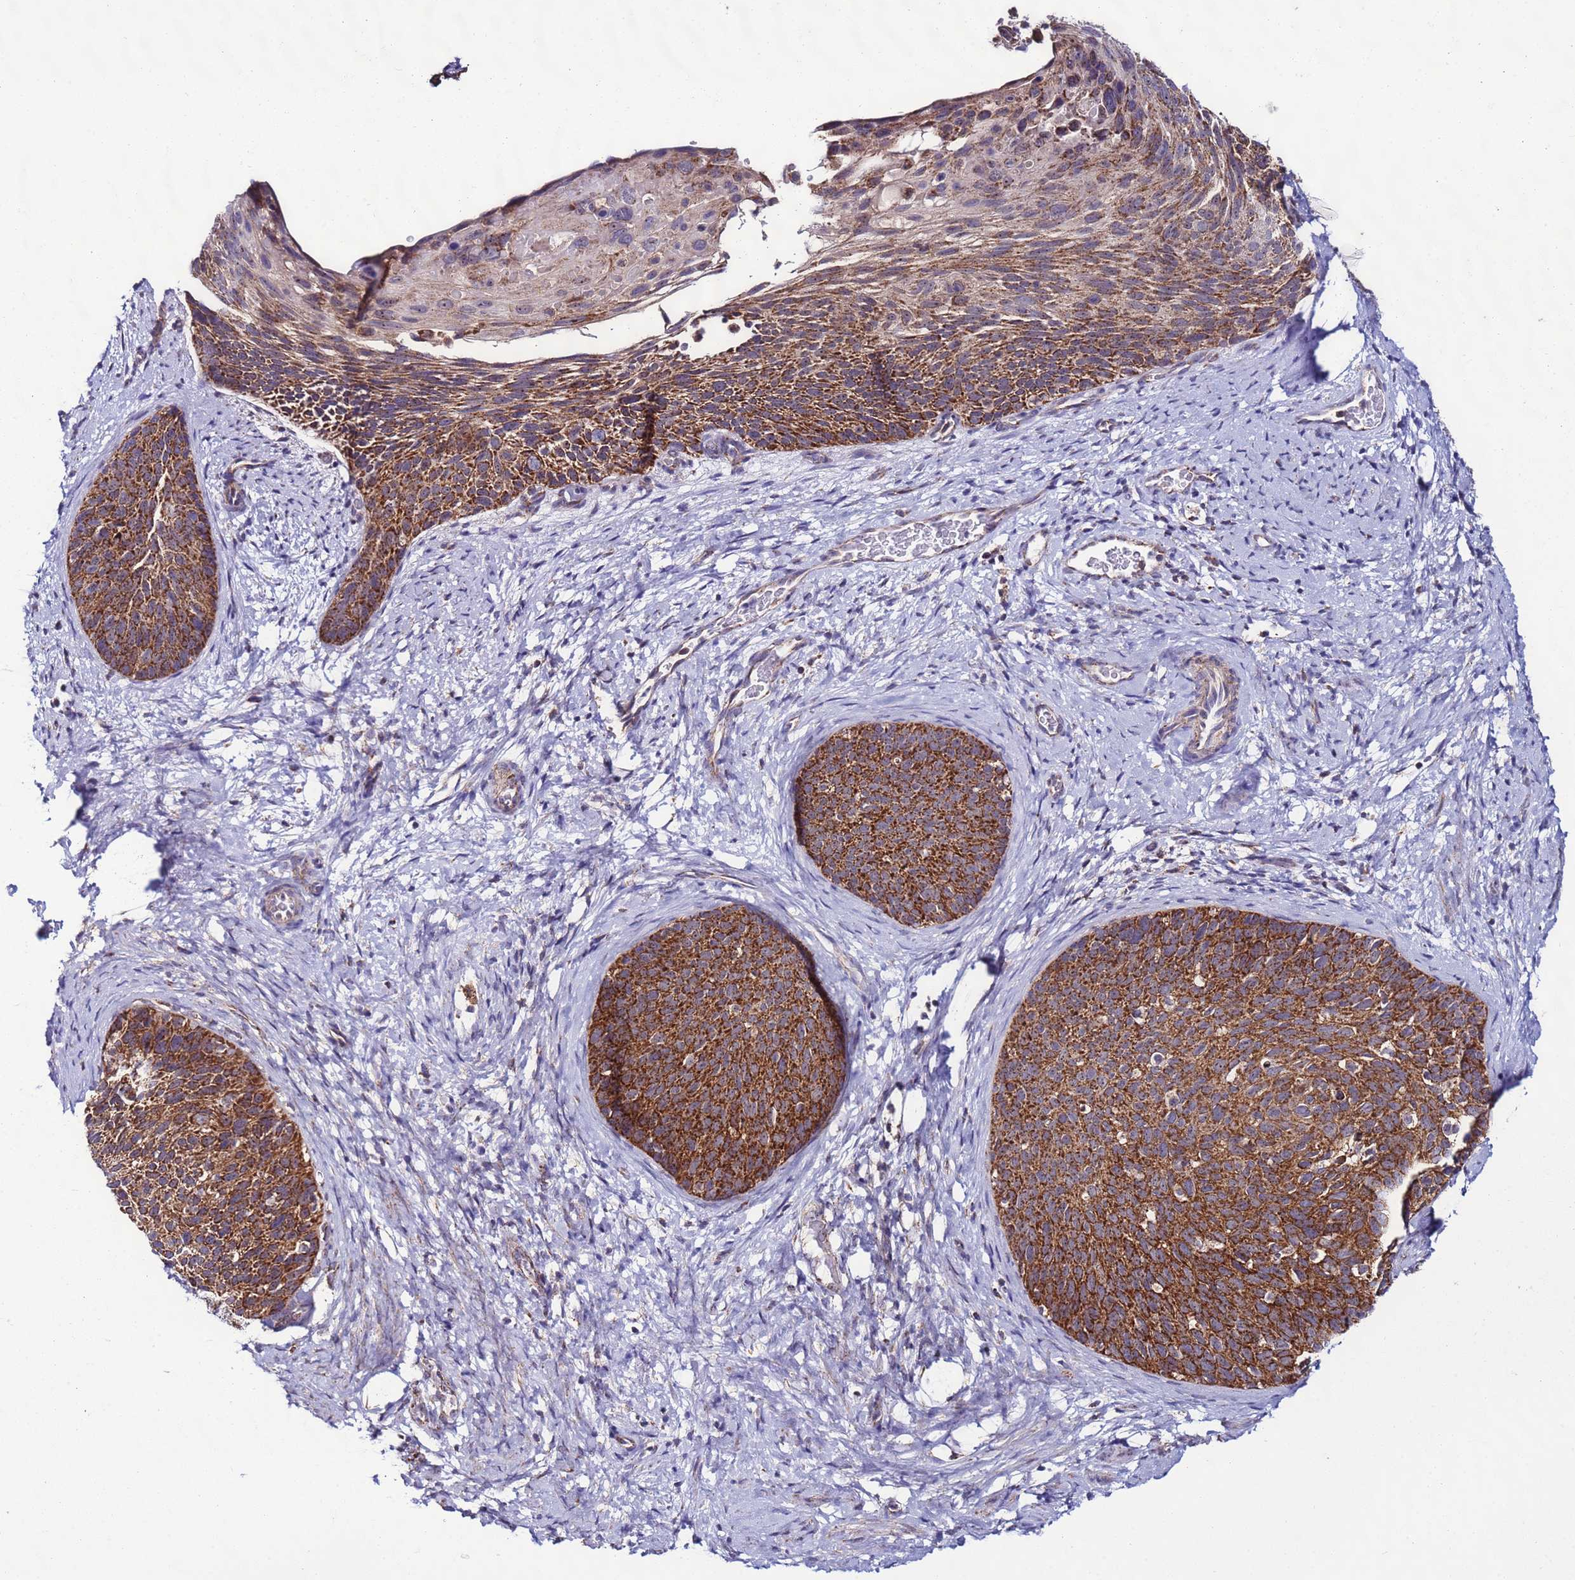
{"staining": {"intensity": "strong", "quantity": ">75%", "location": "cytoplasmic/membranous"}, "tissue": "cervical cancer", "cell_type": "Tumor cells", "image_type": "cancer", "snomed": [{"axis": "morphology", "description": "Squamous cell carcinoma, NOS"}, {"axis": "topography", "description": "Cervix"}], "caption": "The immunohistochemical stain labels strong cytoplasmic/membranous positivity in tumor cells of cervical cancer (squamous cell carcinoma) tissue. The staining is performed using DAB (3,3'-diaminobenzidine) brown chromogen to label protein expression. The nuclei are counter-stained blue using hematoxylin.", "gene": "UEVLD", "patient": {"sex": "female", "age": 80}}